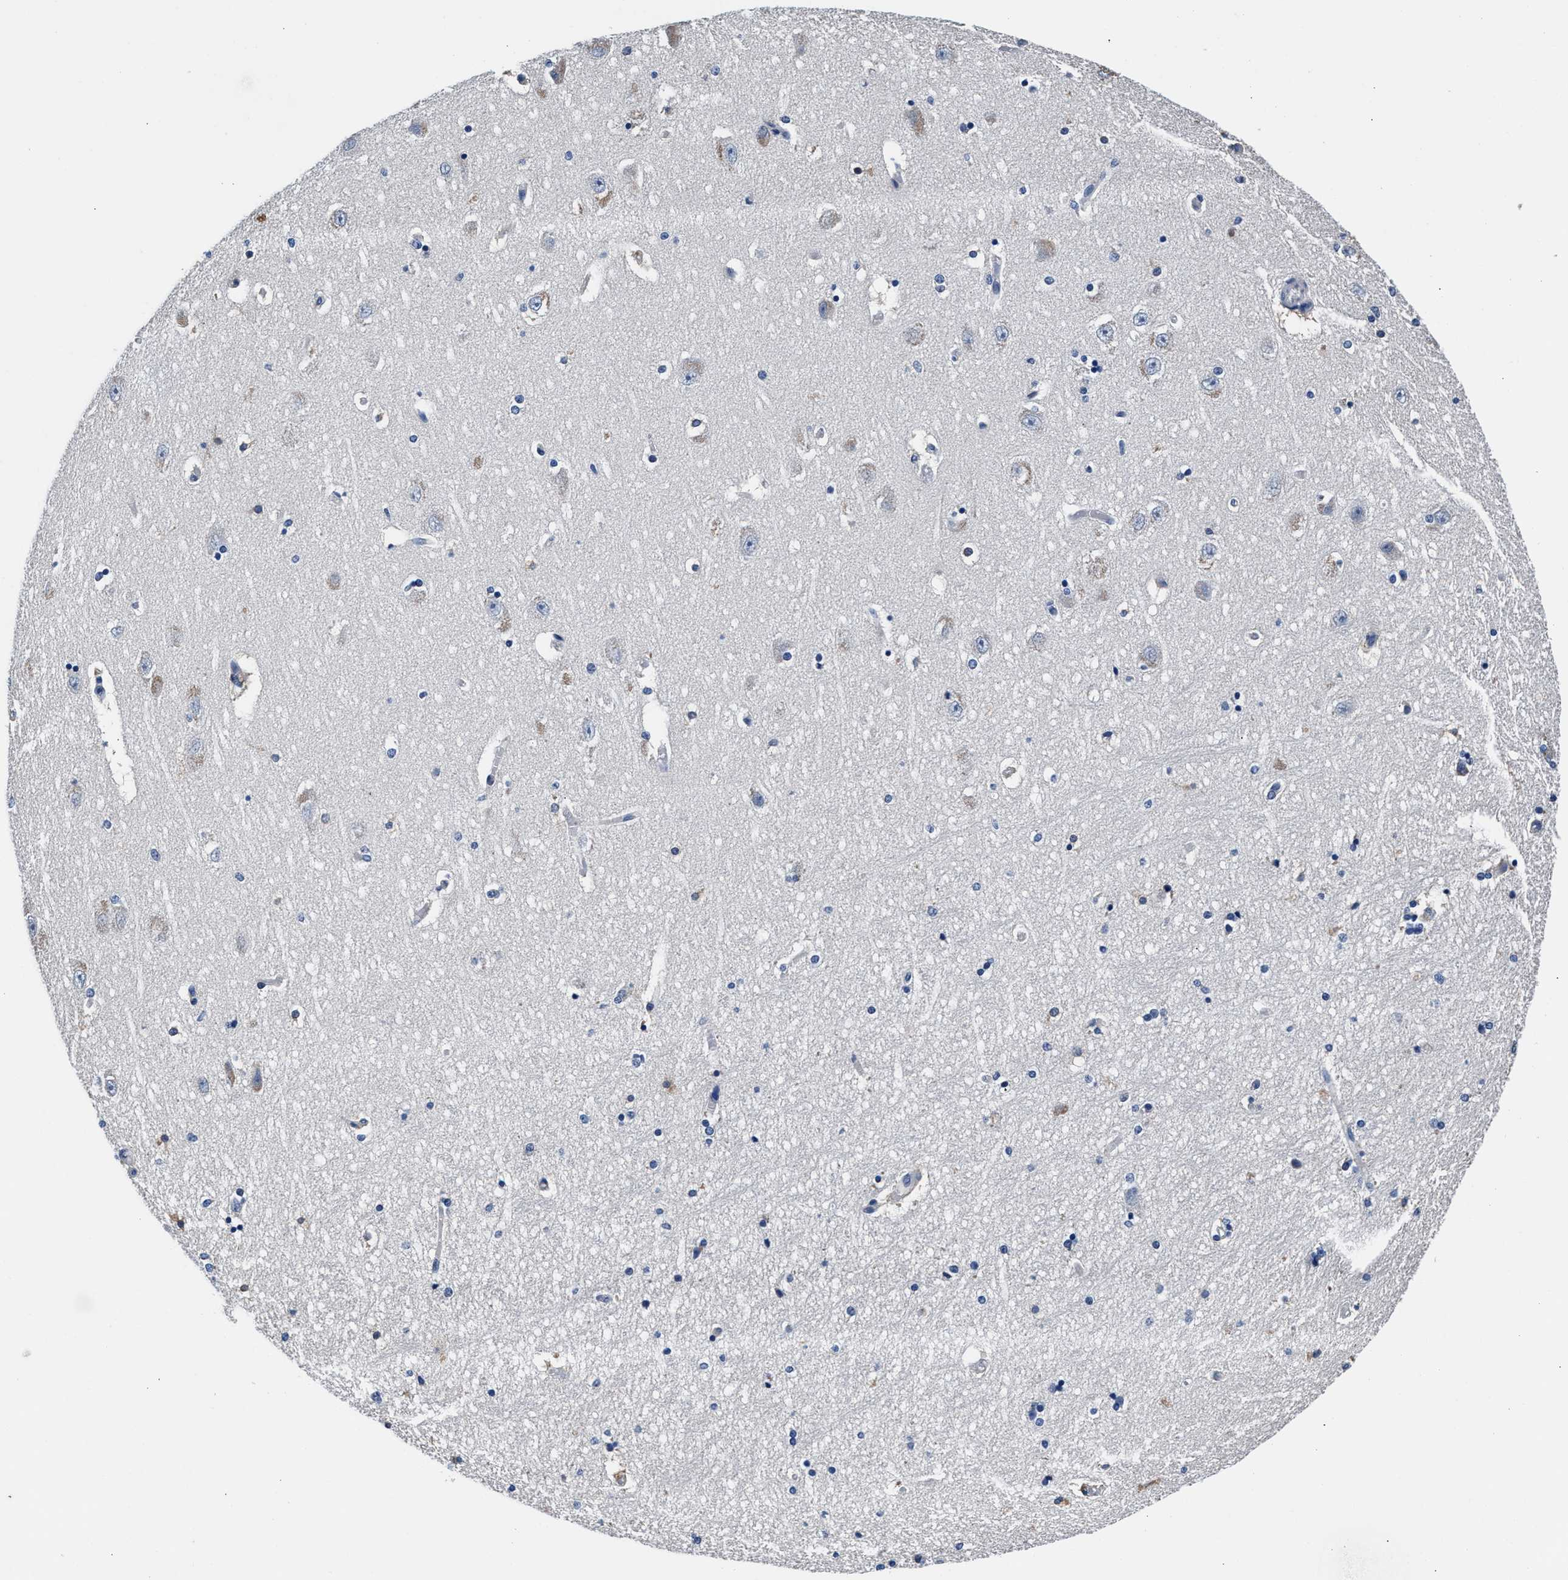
{"staining": {"intensity": "moderate", "quantity": "<25%", "location": "cytoplasmic/membranous"}, "tissue": "hippocampus", "cell_type": "Glial cells", "image_type": "normal", "snomed": [{"axis": "morphology", "description": "Normal tissue, NOS"}, {"axis": "topography", "description": "Hippocampus"}], "caption": "Moderate cytoplasmic/membranous protein positivity is appreciated in about <25% of glial cells in hippocampus.", "gene": "GSTM1", "patient": {"sex": "female", "age": 54}}